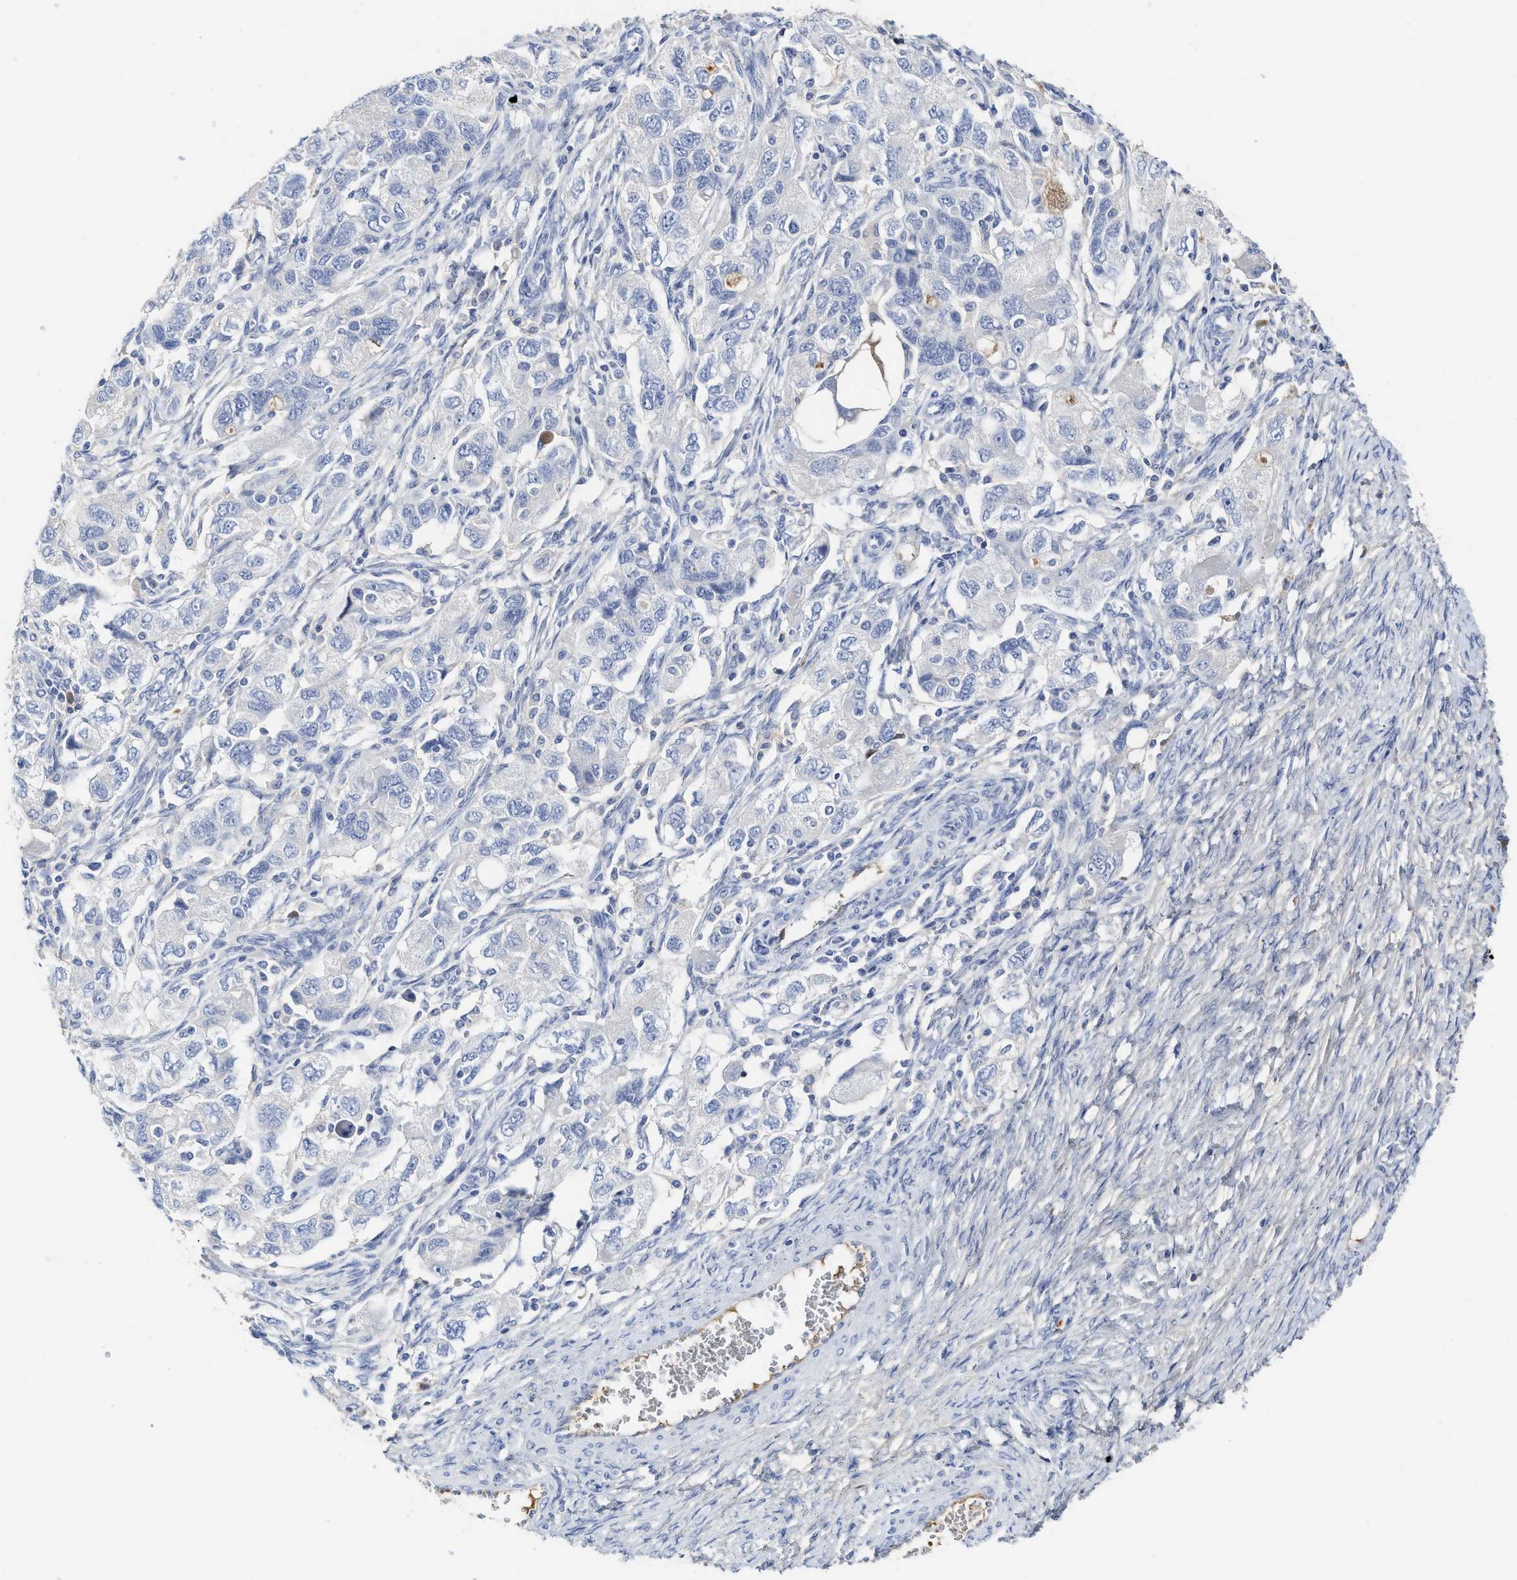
{"staining": {"intensity": "negative", "quantity": "none", "location": "none"}, "tissue": "ovarian cancer", "cell_type": "Tumor cells", "image_type": "cancer", "snomed": [{"axis": "morphology", "description": "Carcinoma, NOS"}, {"axis": "morphology", "description": "Cystadenocarcinoma, serous, NOS"}, {"axis": "topography", "description": "Ovary"}], "caption": "This is an immunohistochemistry photomicrograph of human ovarian cancer (serous cystadenocarcinoma). There is no staining in tumor cells.", "gene": "C2", "patient": {"sex": "female", "age": 69}}